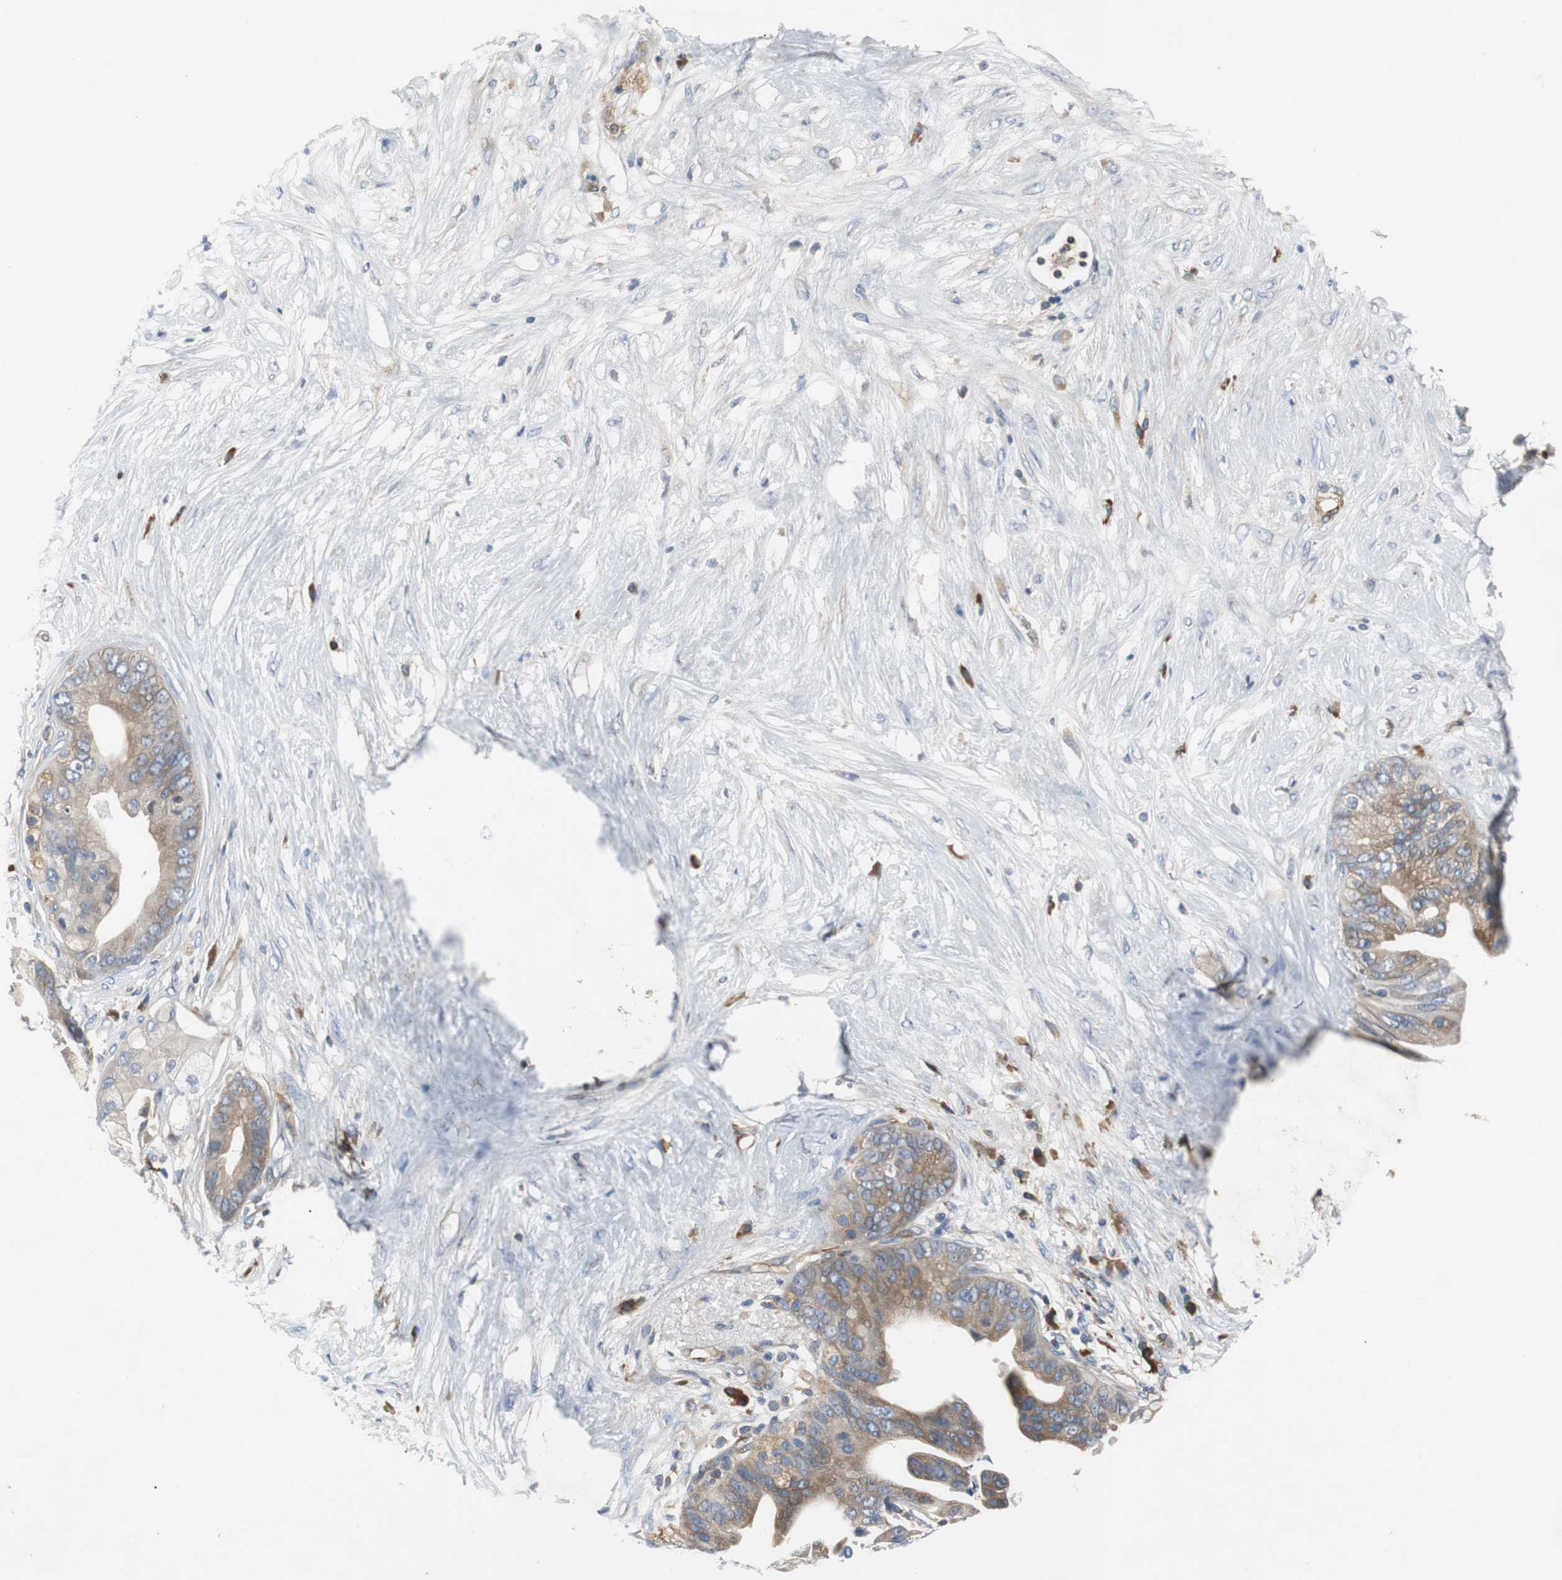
{"staining": {"intensity": "moderate", "quantity": "25%-75%", "location": "cytoplasmic/membranous"}, "tissue": "pancreatic cancer", "cell_type": "Tumor cells", "image_type": "cancer", "snomed": [{"axis": "morphology", "description": "Adenocarcinoma, NOS"}, {"axis": "topography", "description": "Pancreas"}], "caption": "DAB immunohistochemical staining of pancreatic adenocarcinoma demonstrates moderate cytoplasmic/membranous protein expression in about 25%-75% of tumor cells.", "gene": "GYS1", "patient": {"sex": "female", "age": 75}}